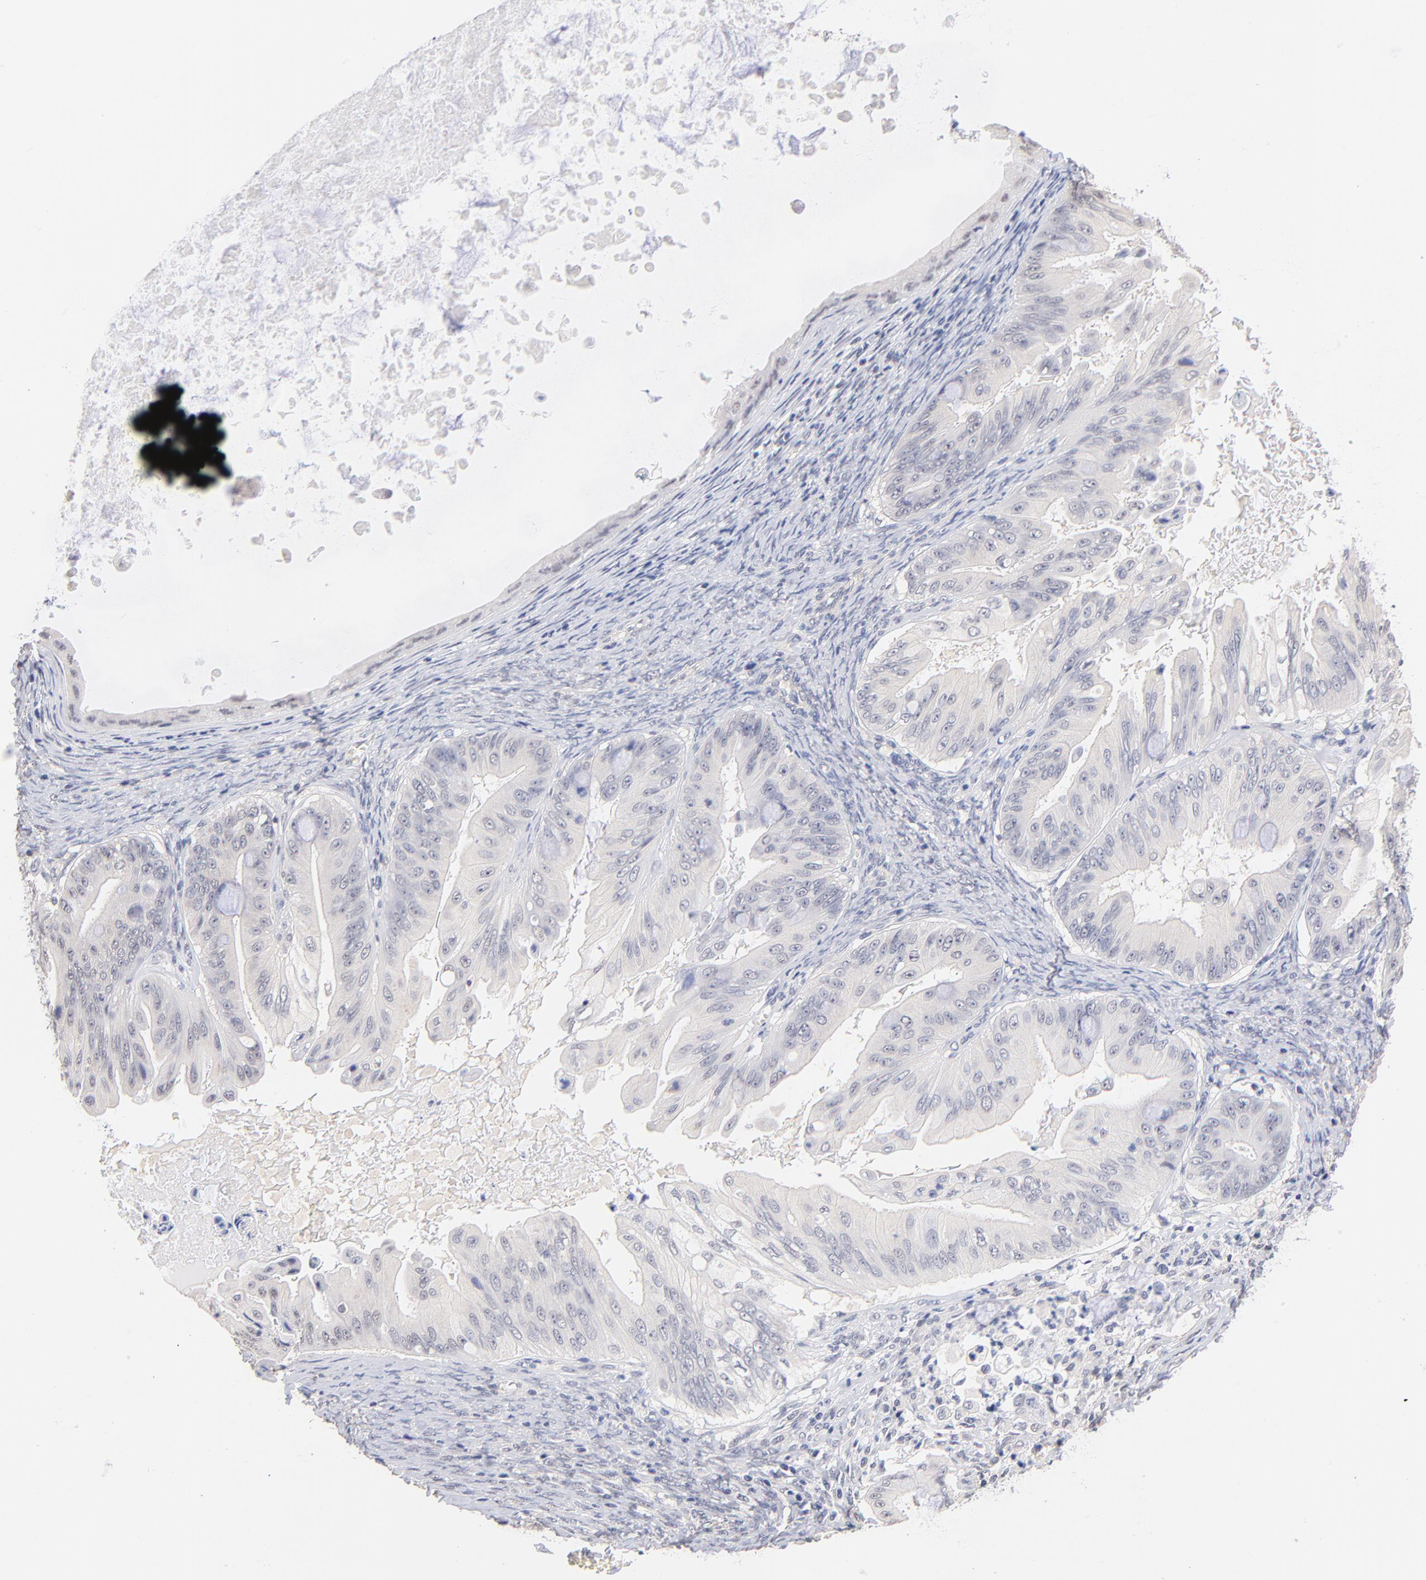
{"staining": {"intensity": "negative", "quantity": "none", "location": "none"}, "tissue": "ovarian cancer", "cell_type": "Tumor cells", "image_type": "cancer", "snomed": [{"axis": "morphology", "description": "Cystadenocarcinoma, mucinous, NOS"}, {"axis": "topography", "description": "Ovary"}], "caption": "This is an immunohistochemistry histopathology image of ovarian cancer. There is no positivity in tumor cells.", "gene": "RIBC2", "patient": {"sex": "female", "age": 37}}